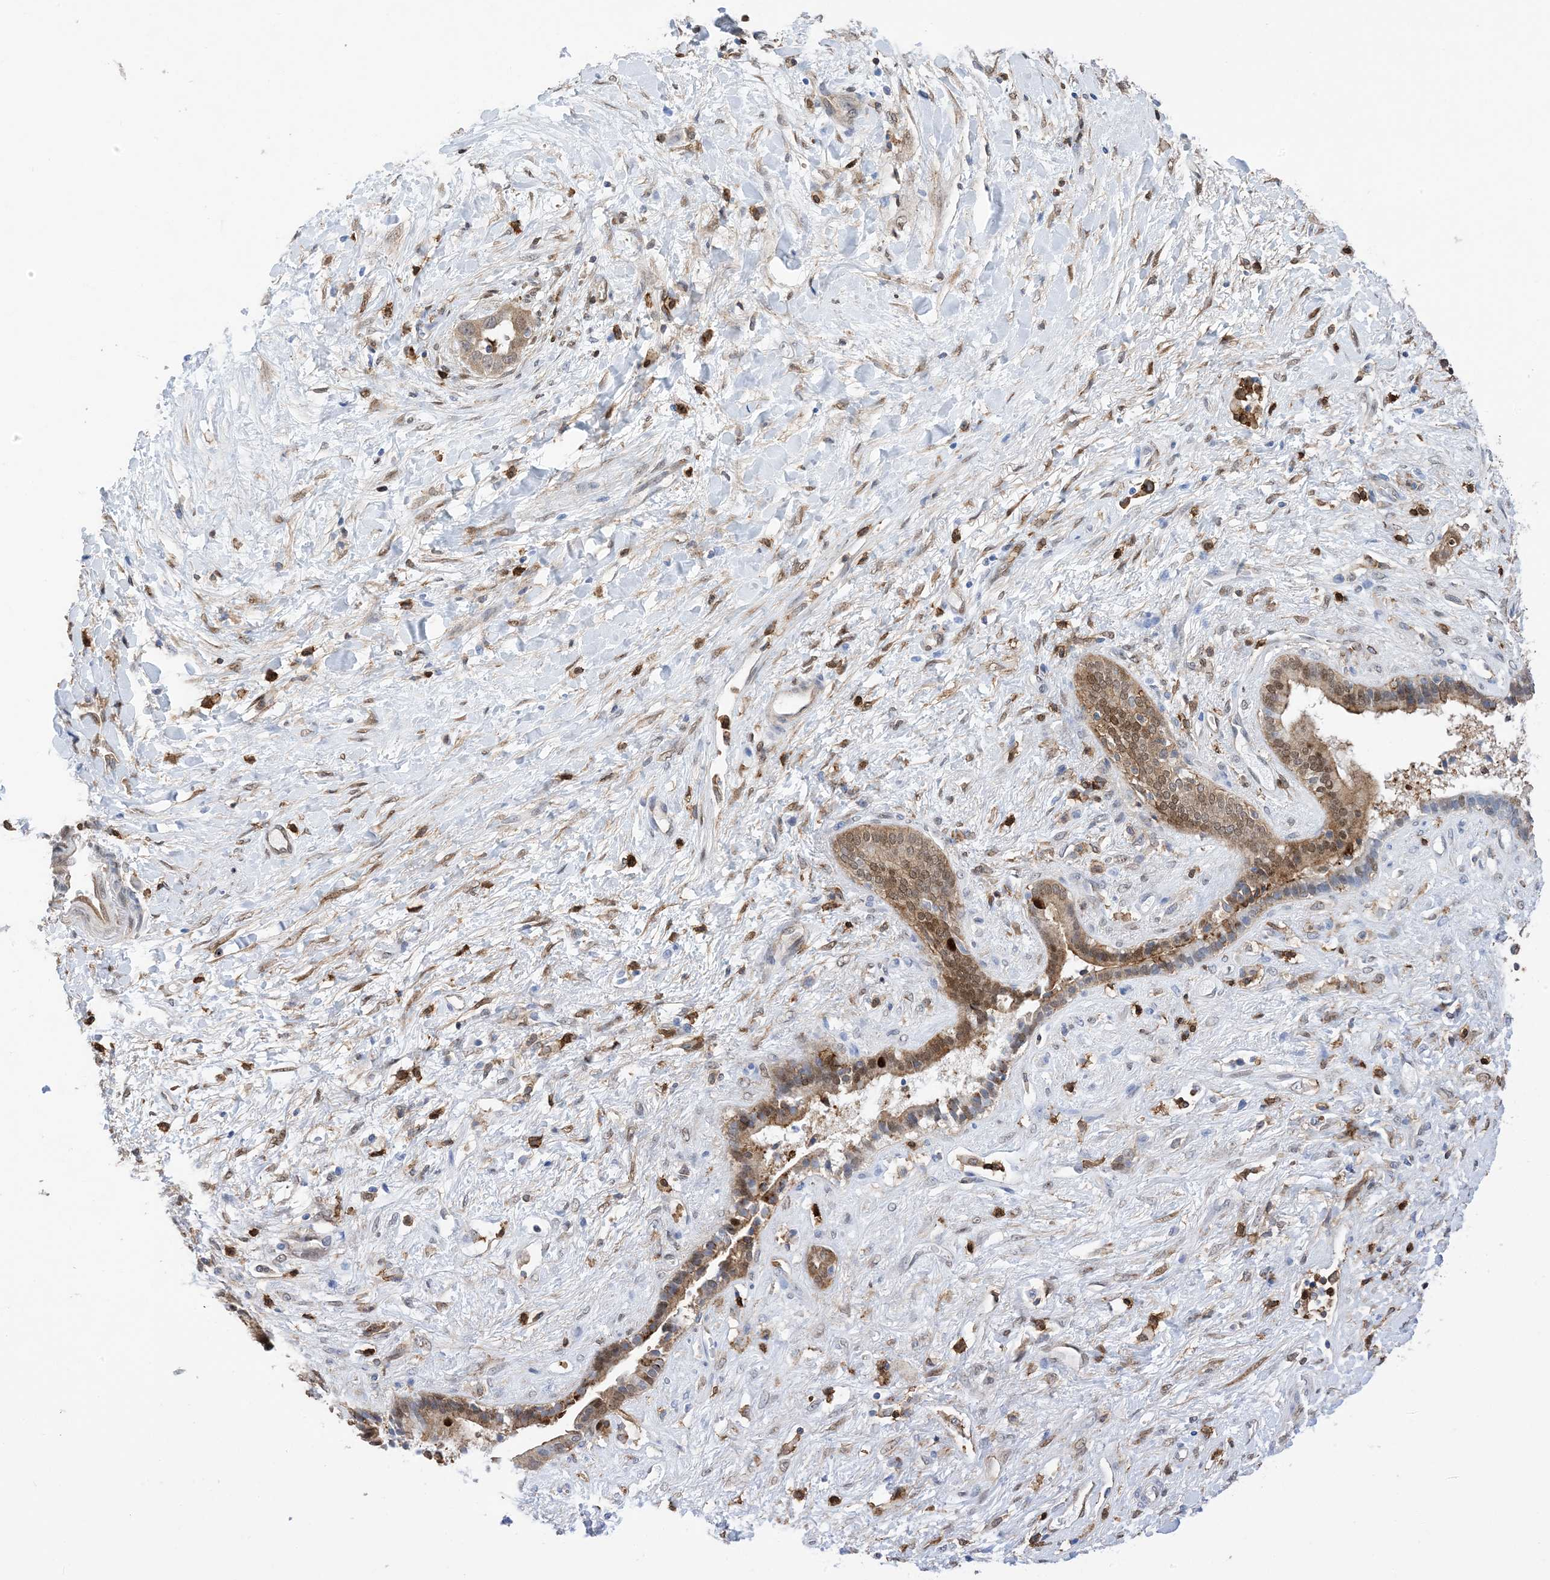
{"staining": {"intensity": "moderate", "quantity": ">75%", "location": "cytoplasmic/membranous,nuclear"}, "tissue": "liver cancer", "cell_type": "Tumor cells", "image_type": "cancer", "snomed": [{"axis": "morphology", "description": "Cholangiocarcinoma"}, {"axis": "topography", "description": "Liver"}], "caption": "Liver cancer (cholangiocarcinoma) stained with IHC shows moderate cytoplasmic/membranous and nuclear expression in approximately >75% of tumor cells.", "gene": "ANXA1", "patient": {"sex": "female", "age": 52}}